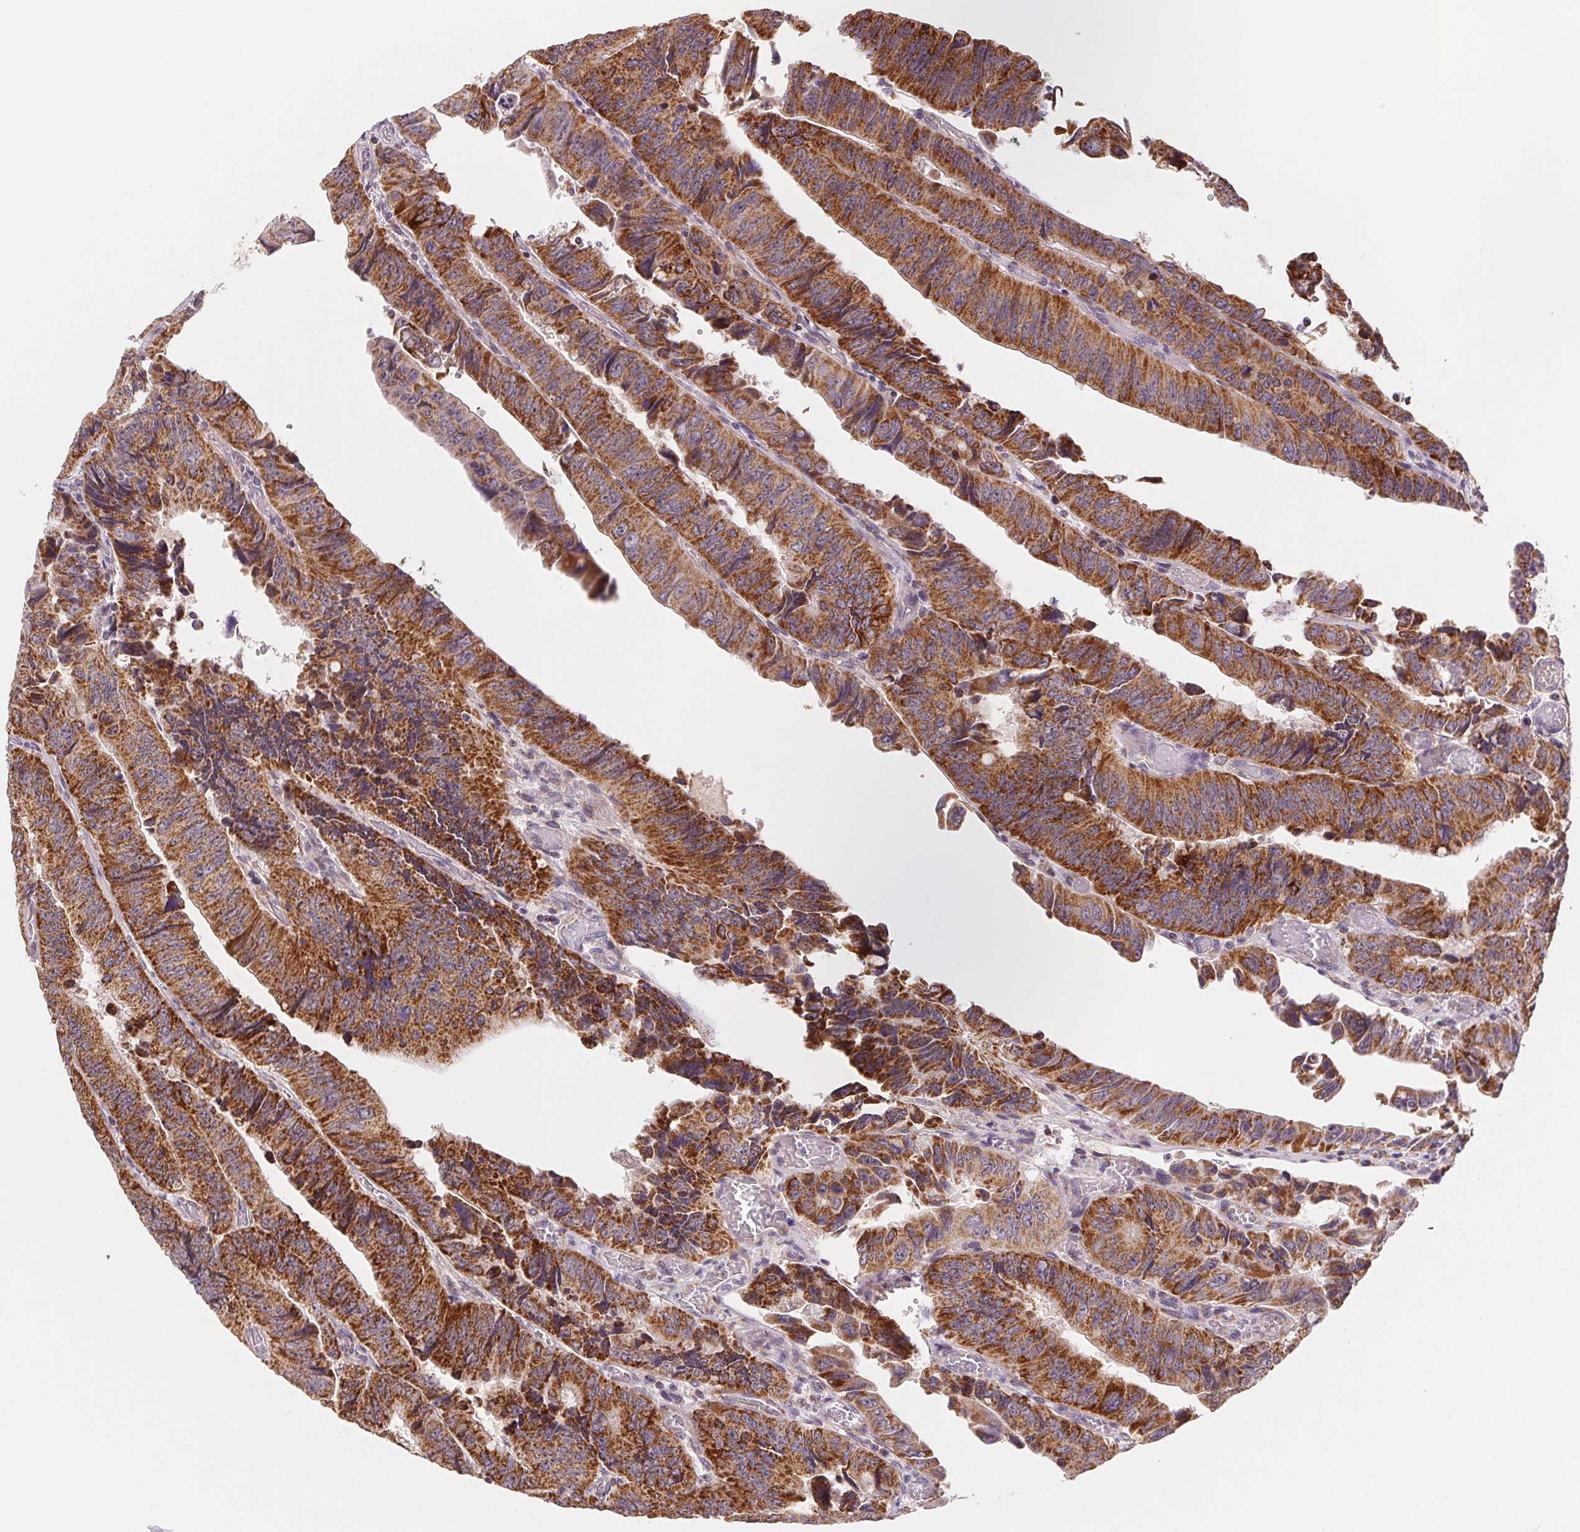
{"staining": {"intensity": "strong", "quantity": ">75%", "location": "cytoplasmic/membranous"}, "tissue": "colorectal cancer", "cell_type": "Tumor cells", "image_type": "cancer", "snomed": [{"axis": "morphology", "description": "Adenocarcinoma, NOS"}, {"axis": "topography", "description": "Colon"}], "caption": "Immunohistochemical staining of human colorectal cancer demonstrates high levels of strong cytoplasmic/membranous protein expression in about >75% of tumor cells.", "gene": "HINT2", "patient": {"sex": "female", "age": 84}}